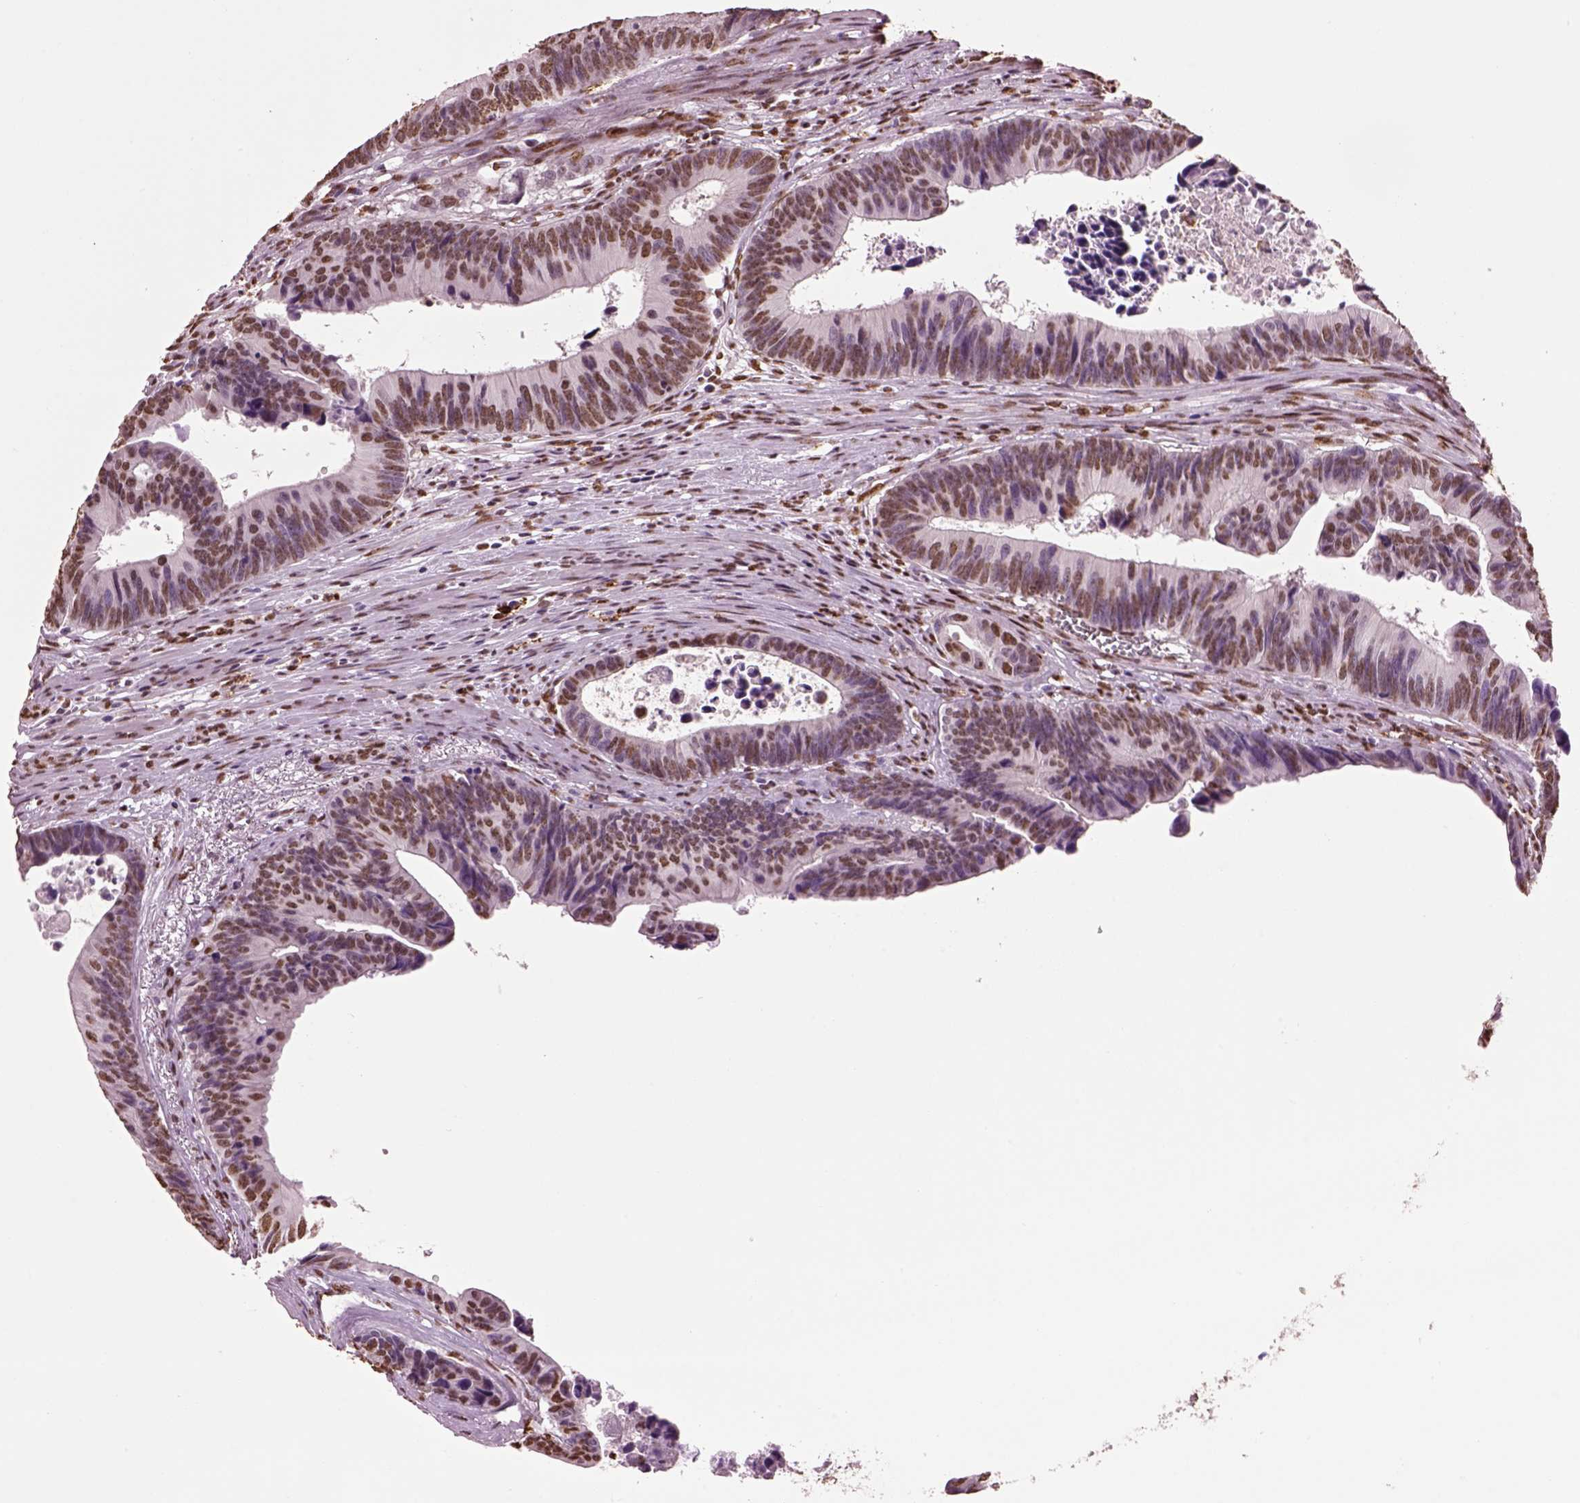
{"staining": {"intensity": "moderate", "quantity": "25%-75%", "location": "nuclear"}, "tissue": "colorectal cancer", "cell_type": "Tumor cells", "image_type": "cancer", "snomed": [{"axis": "morphology", "description": "Adenocarcinoma, NOS"}, {"axis": "topography", "description": "Colon"}], "caption": "Protein staining of colorectal cancer tissue reveals moderate nuclear expression in approximately 25%-75% of tumor cells.", "gene": "DDX3X", "patient": {"sex": "female", "age": 87}}